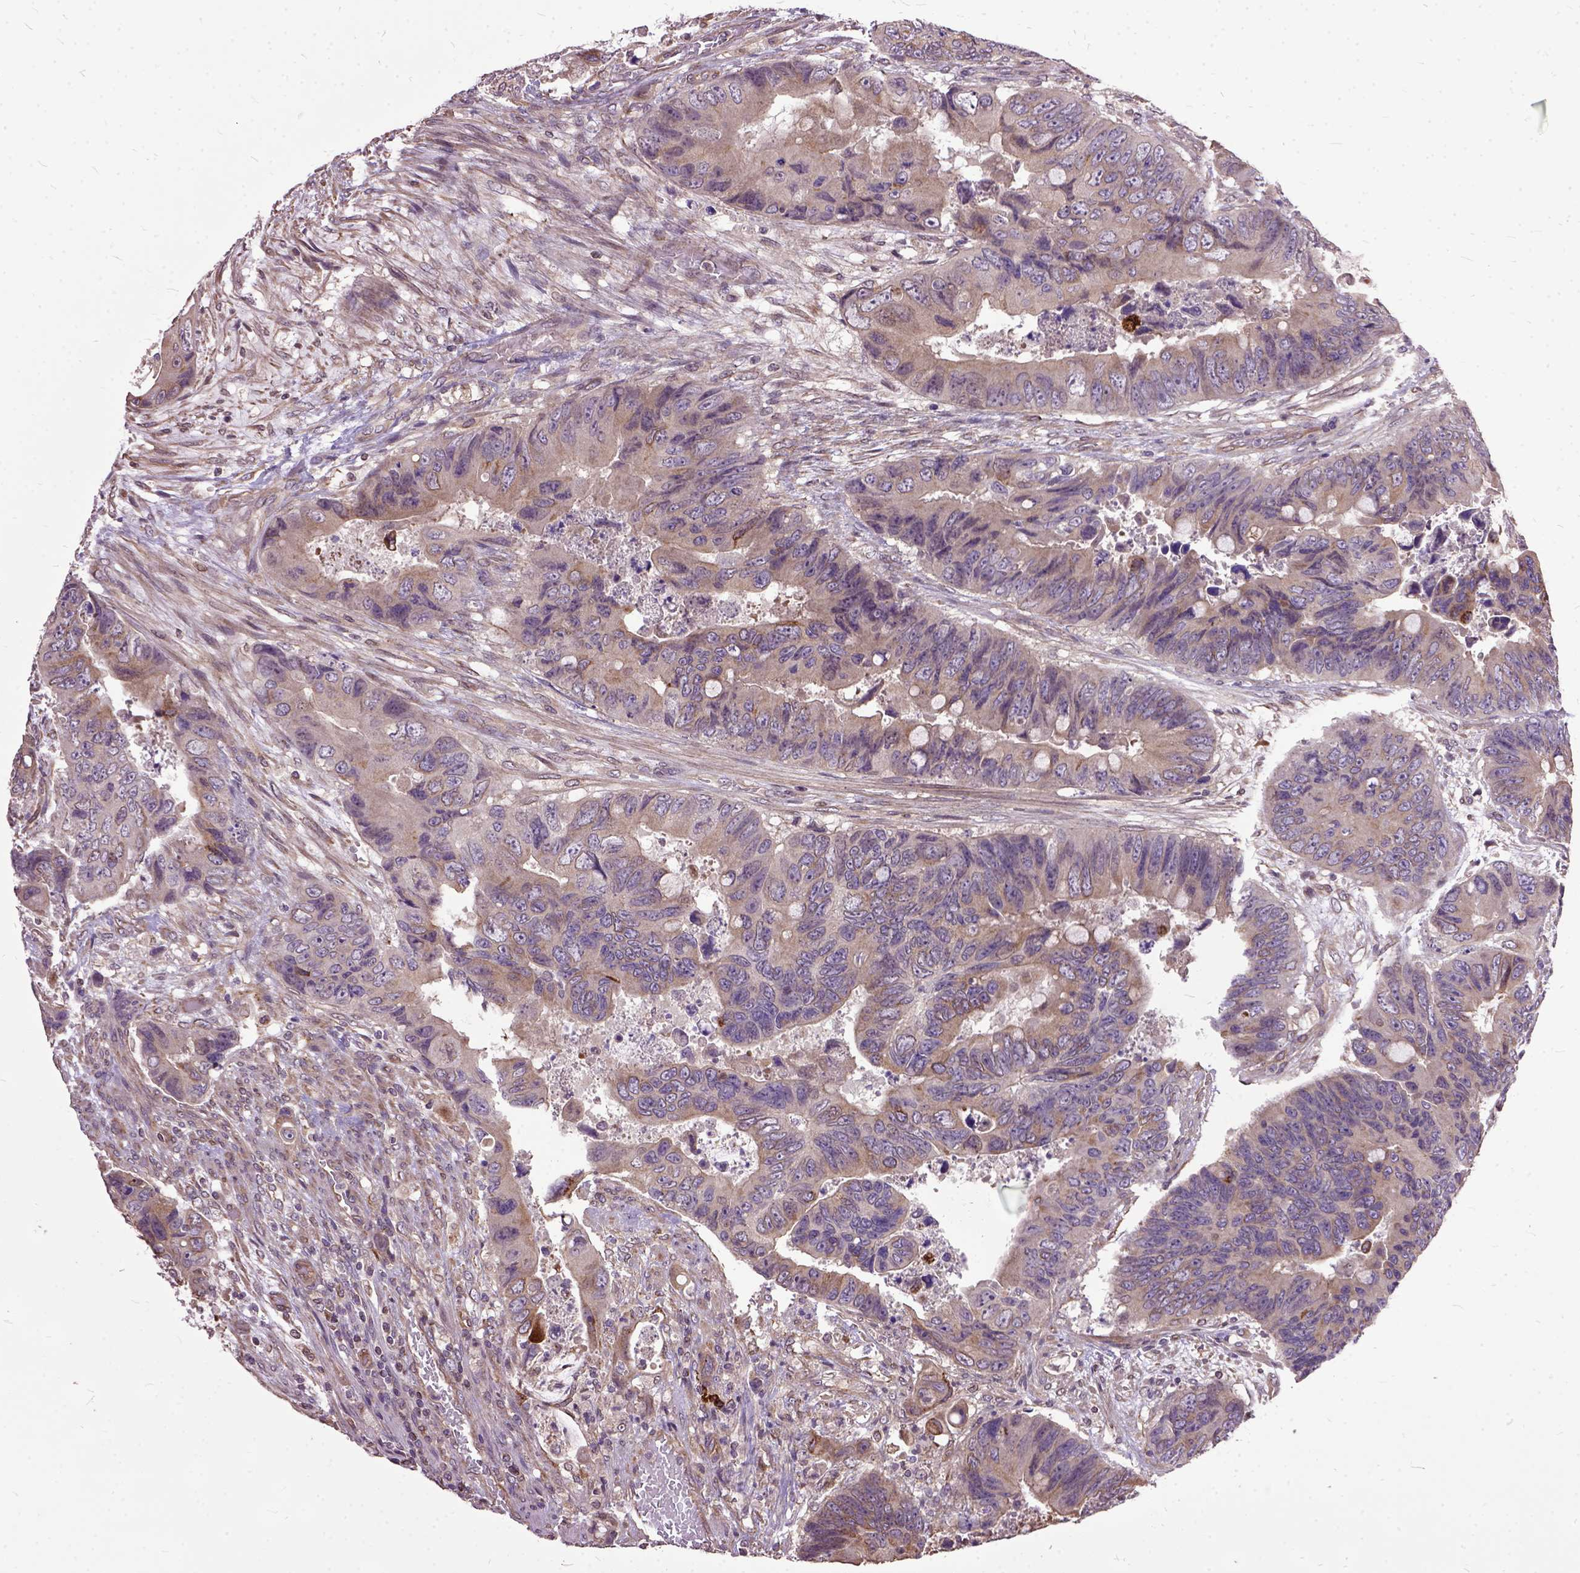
{"staining": {"intensity": "negative", "quantity": "none", "location": "none"}, "tissue": "colorectal cancer", "cell_type": "Tumor cells", "image_type": "cancer", "snomed": [{"axis": "morphology", "description": "Adenocarcinoma, NOS"}, {"axis": "topography", "description": "Rectum"}], "caption": "The image reveals no significant expression in tumor cells of colorectal cancer (adenocarcinoma). (Brightfield microscopy of DAB (3,3'-diaminobenzidine) IHC at high magnification).", "gene": "AREG", "patient": {"sex": "male", "age": 63}}